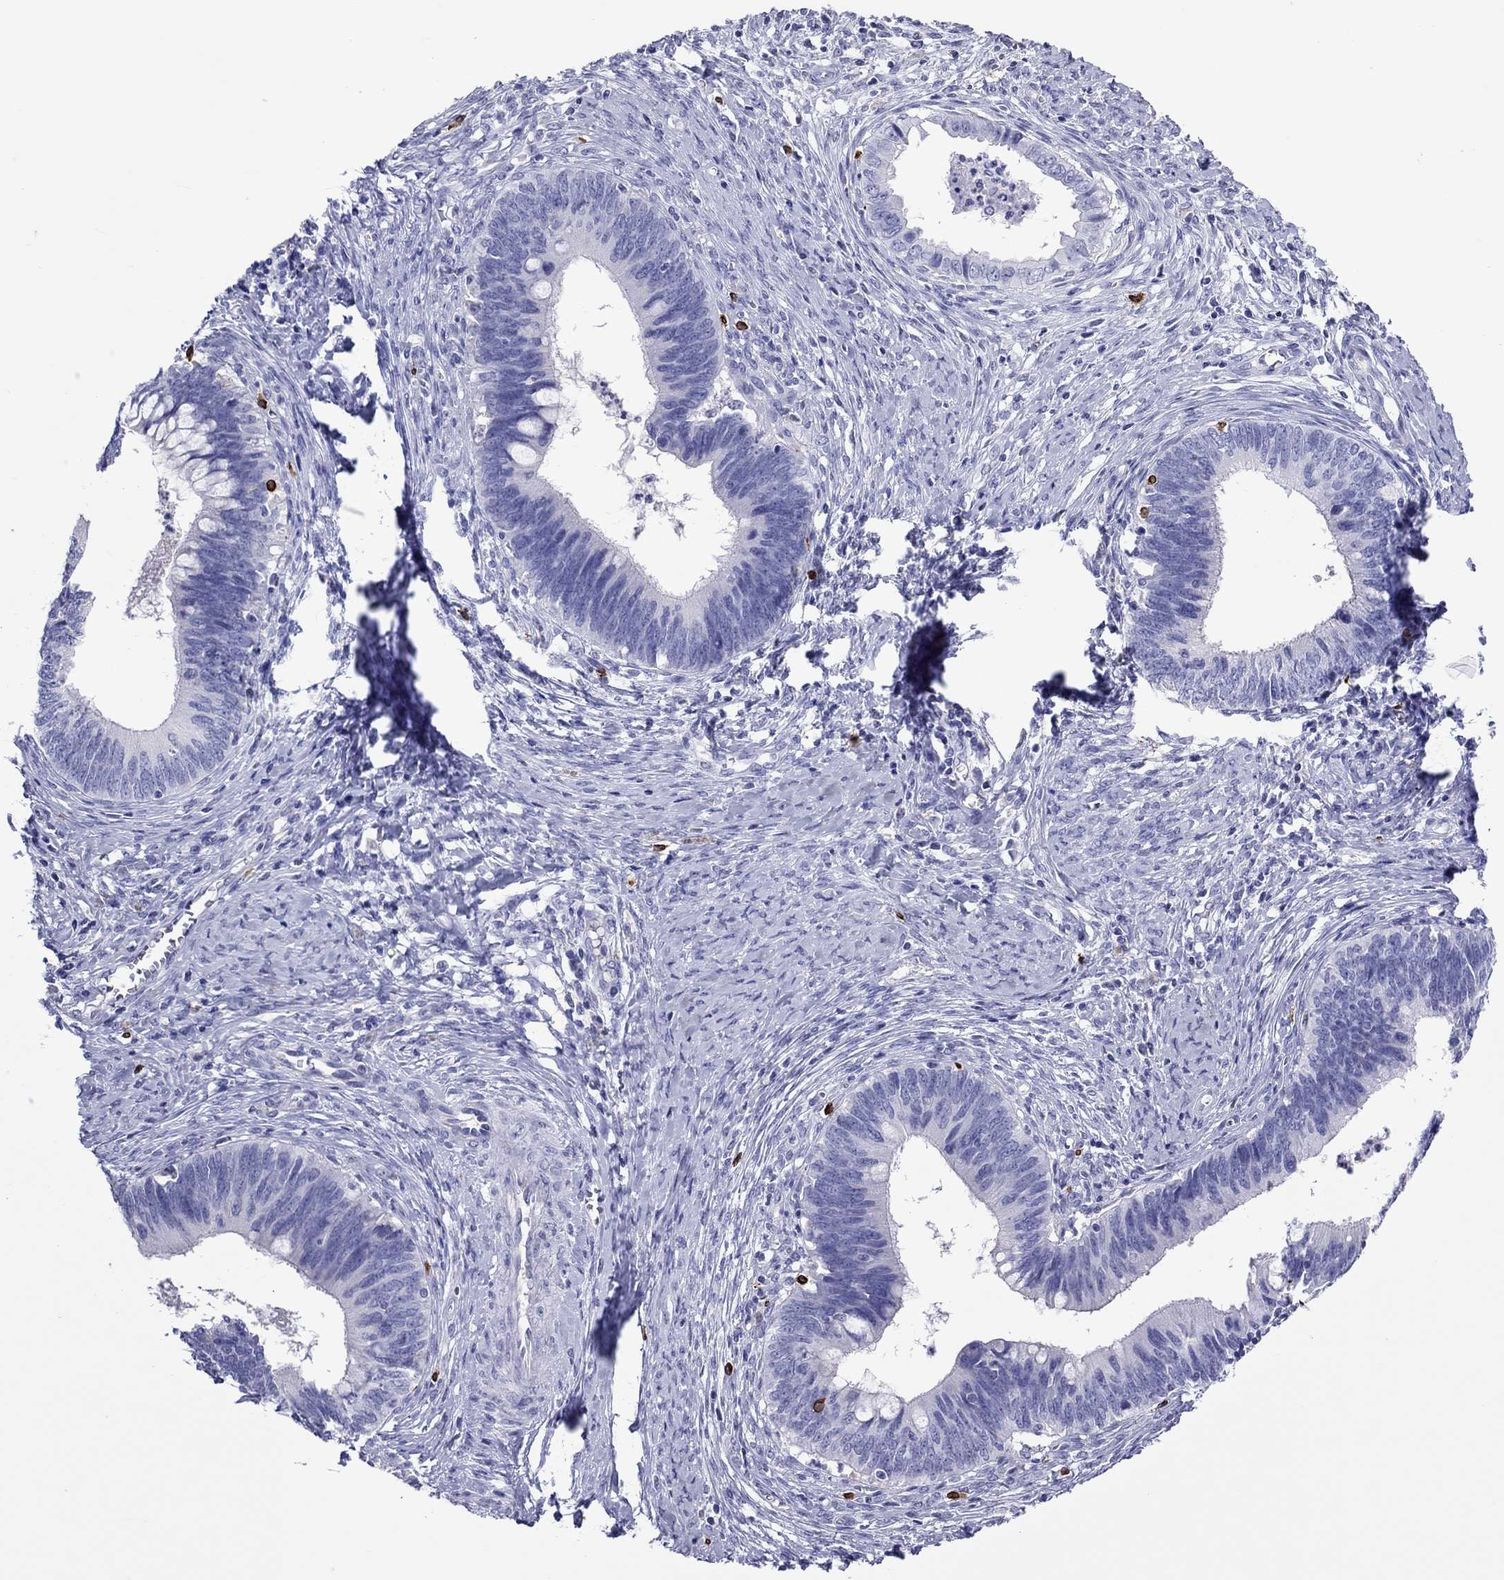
{"staining": {"intensity": "negative", "quantity": "none", "location": "none"}, "tissue": "cervical cancer", "cell_type": "Tumor cells", "image_type": "cancer", "snomed": [{"axis": "morphology", "description": "Adenocarcinoma, NOS"}, {"axis": "topography", "description": "Cervix"}], "caption": "High magnification brightfield microscopy of cervical adenocarcinoma stained with DAB (brown) and counterstained with hematoxylin (blue): tumor cells show no significant expression.", "gene": "ADORA2A", "patient": {"sex": "female", "age": 42}}